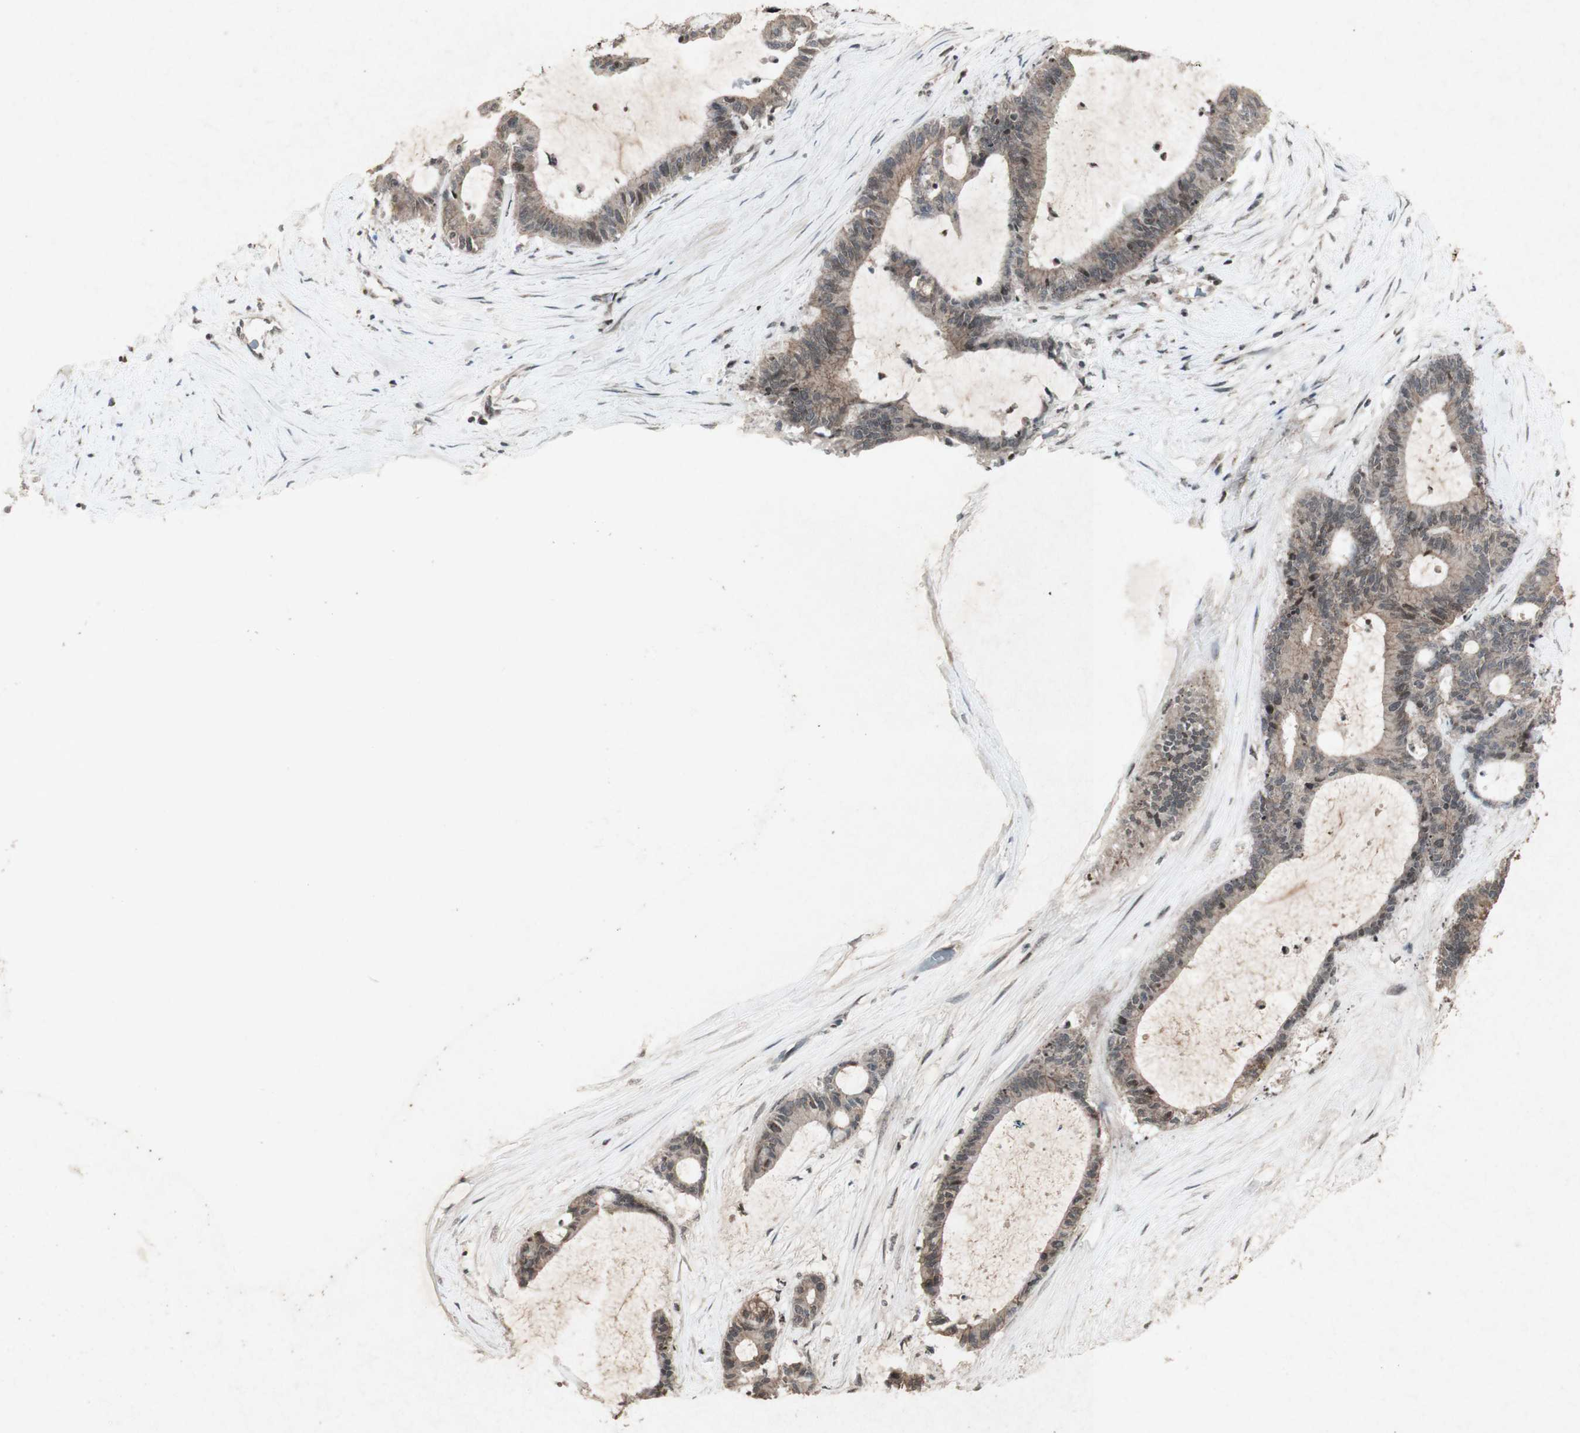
{"staining": {"intensity": "weak", "quantity": ">75%", "location": "cytoplasmic/membranous"}, "tissue": "liver cancer", "cell_type": "Tumor cells", "image_type": "cancer", "snomed": [{"axis": "morphology", "description": "Cholangiocarcinoma"}, {"axis": "topography", "description": "Liver"}], "caption": "A photomicrograph of cholangiocarcinoma (liver) stained for a protein shows weak cytoplasmic/membranous brown staining in tumor cells.", "gene": "PLXNA1", "patient": {"sex": "female", "age": 73}}